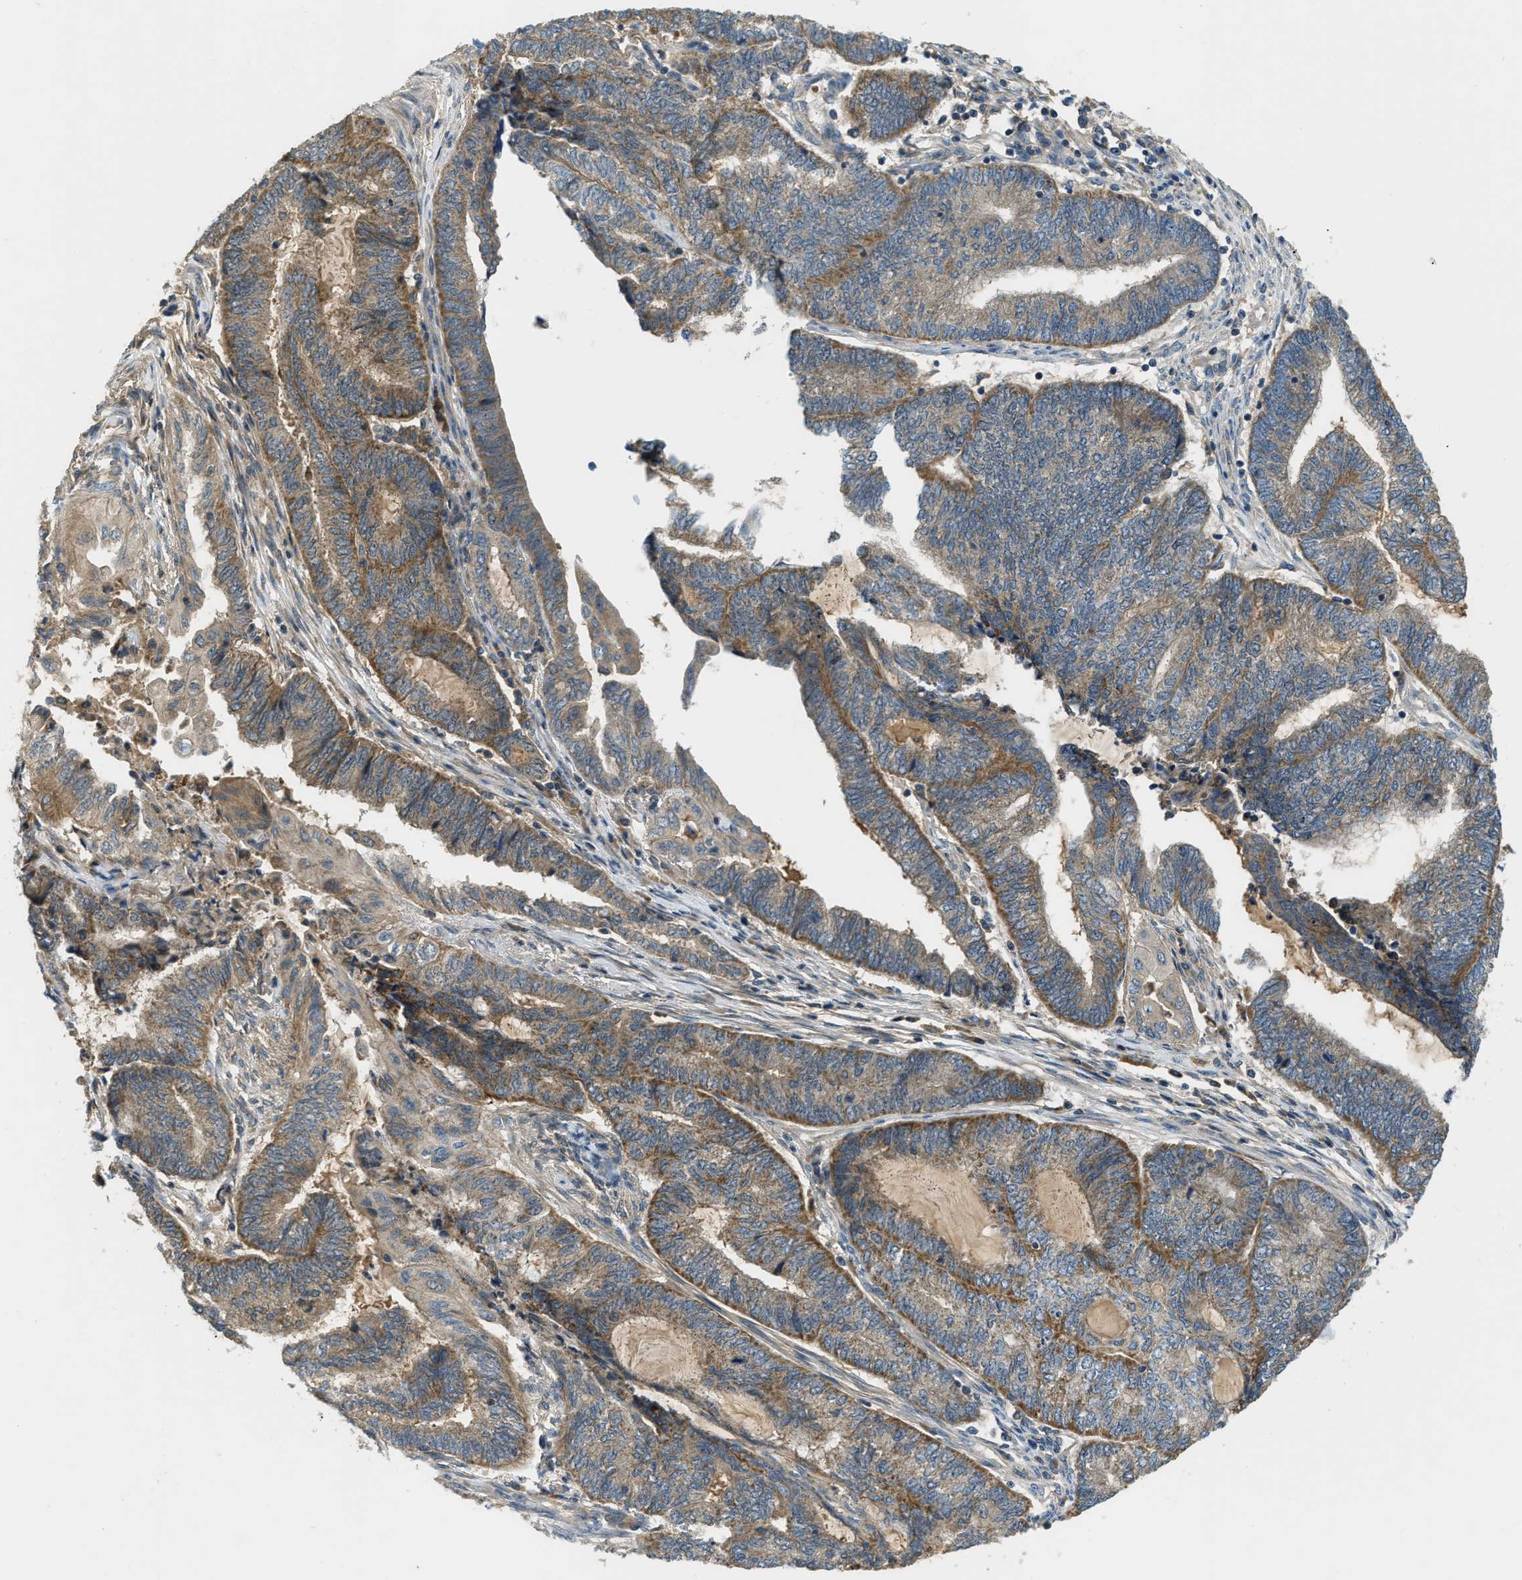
{"staining": {"intensity": "moderate", "quantity": ">75%", "location": "cytoplasmic/membranous"}, "tissue": "endometrial cancer", "cell_type": "Tumor cells", "image_type": "cancer", "snomed": [{"axis": "morphology", "description": "Adenocarcinoma, NOS"}, {"axis": "topography", "description": "Uterus"}, {"axis": "topography", "description": "Endometrium"}], "caption": "A brown stain shows moderate cytoplasmic/membranous positivity of a protein in human endometrial adenocarcinoma tumor cells.", "gene": "ZNF71", "patient": {"sex": "female", "age": 70}}